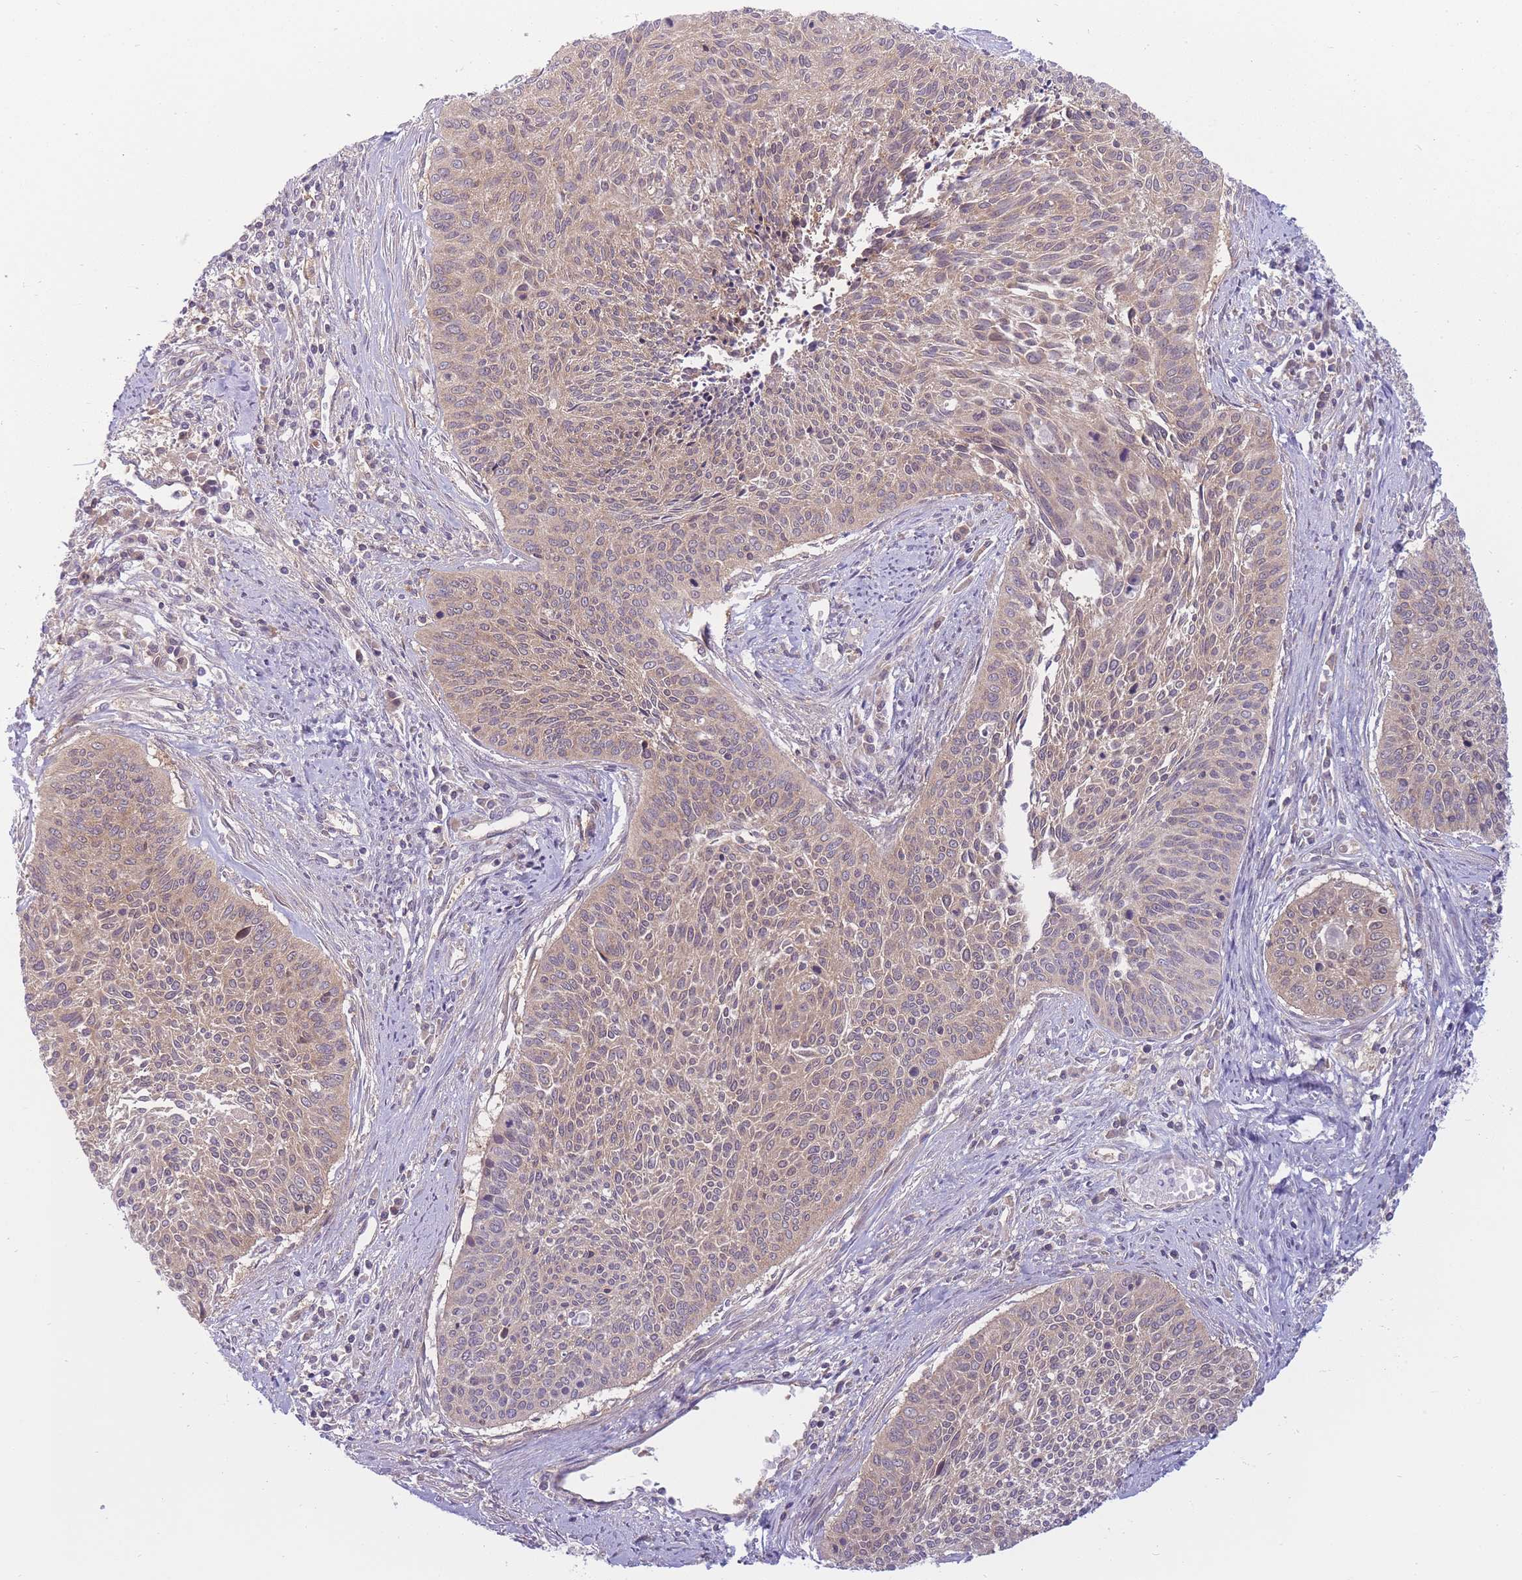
{"staining": {"intensity": "weak", "quantity": ">75%", "location": "cytoplasmic/membranous"}, "tissue": "cervical cancer", "cell_type": "Tumor cells", "image_type": "cancer", "snomed": [{"axis": "morphology", "description": "Squamous cell carcinoma, NOS"}, {"axis": "topography", "description": "Cervix"}], "caption": "Approximately >75% of tumor cells in human squamous cell carcinoma (cervical) show weak cytoplasmic/membranous protein positivity as visualized by brown immunohistochemical staining.", "gene": "PFDN6", "patient": {"sex": "female", "age": 55}}